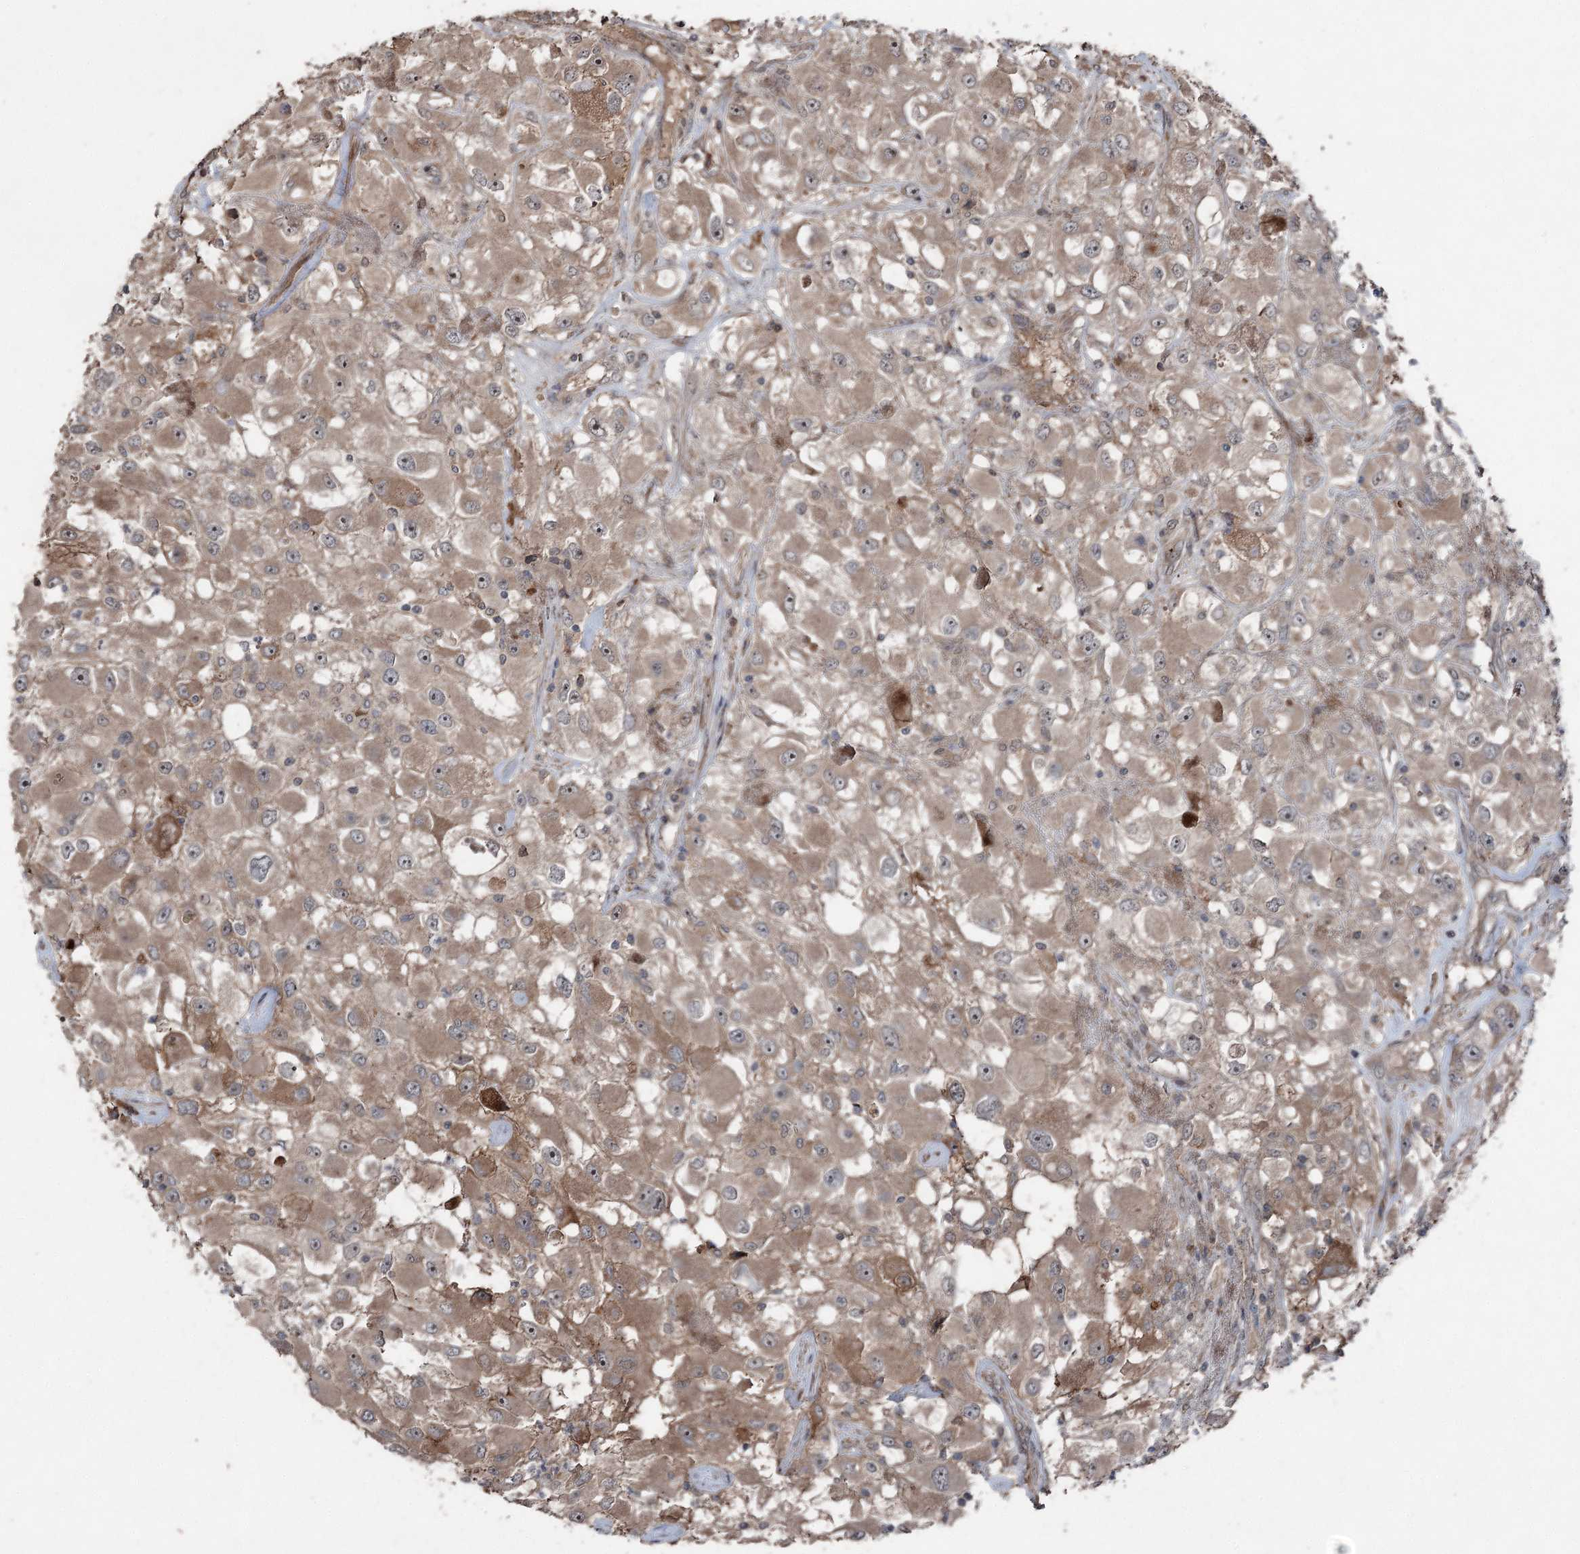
{"staining": {"intensity": "moderate", "quantity": ">75%", "location": "cytoplasmic/membranous"}, "tissue": "renal cancer", "cell_type": "Tumor cells", "image_type": "cancer", "snomed": [{"axis": "morphology", "description": "Adenocarcinoma, NOS"}, {"axis": "topography", "description": "Kidney"}], "caption": "Immunohistochemical staining of human renal adenocarcinoma demonstrates medium levels of moderate cytoplasmic/membranous expression in approximately >75% of tumor cells.", "gene": "MAPK8IP2", "patient": {"sex": "female", "age": 52}}